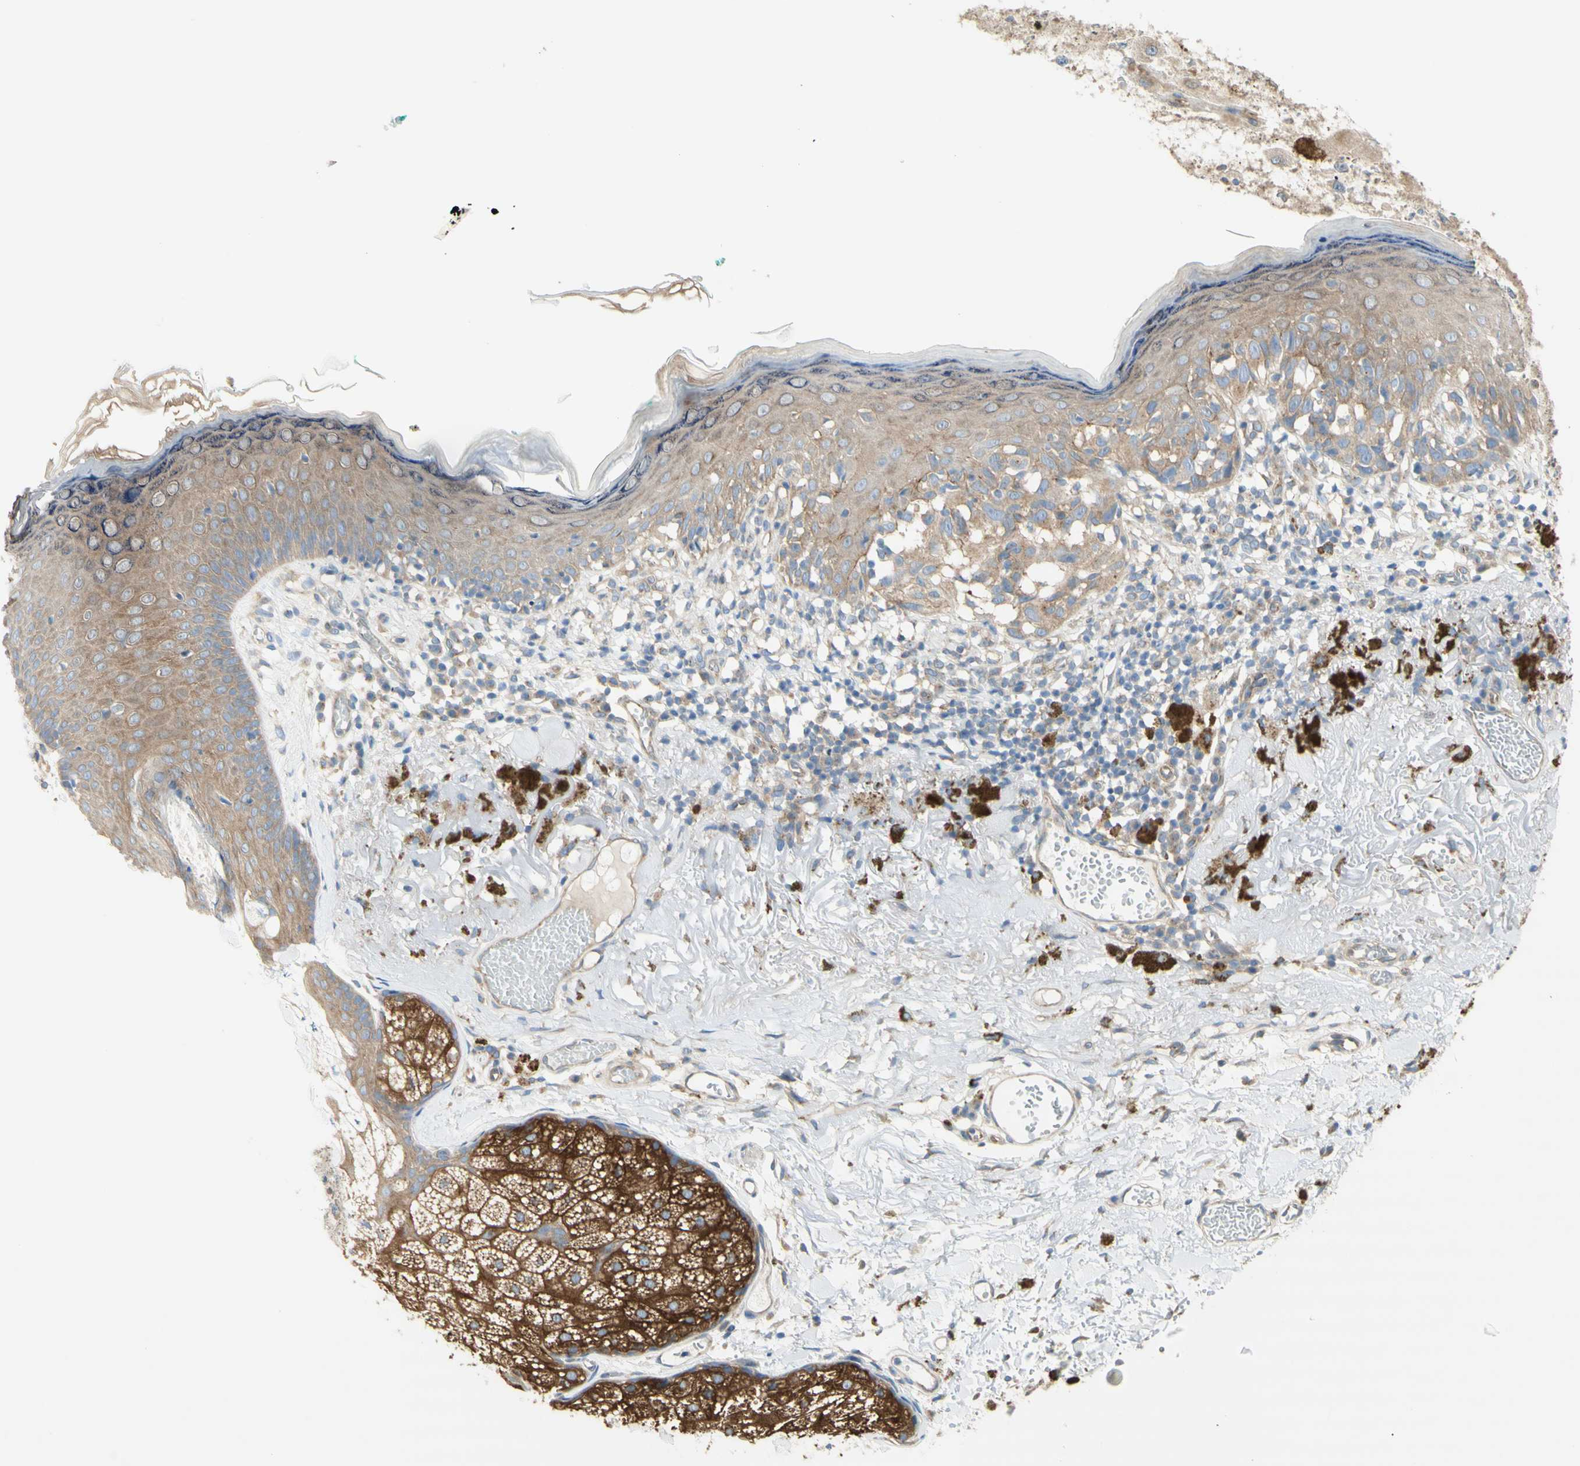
{"staining": {"intensity": "weak", "quantity": ">75%", "location": "cytoplasmic/membranous"}, "tissue": "melanoma", "cell_type": "Tumor cells", "image_type": "cancer", "snomed": [{"axis": "morphology", "description": "Malignant melanoma in situ"}, {"axis": "morphology", "description": "Malignant melanoma, NOS"}, {"axis": "topography", "description": "Skin"}], "caption": "The image exhibits immunohistochemical staining of melanoma. There is weak cytoplasmic/membranous staining is seen in approximately >75% of tumor cells.", "gene": "DYNC1H1", "patient": {"sex": "female", "age": 88}}